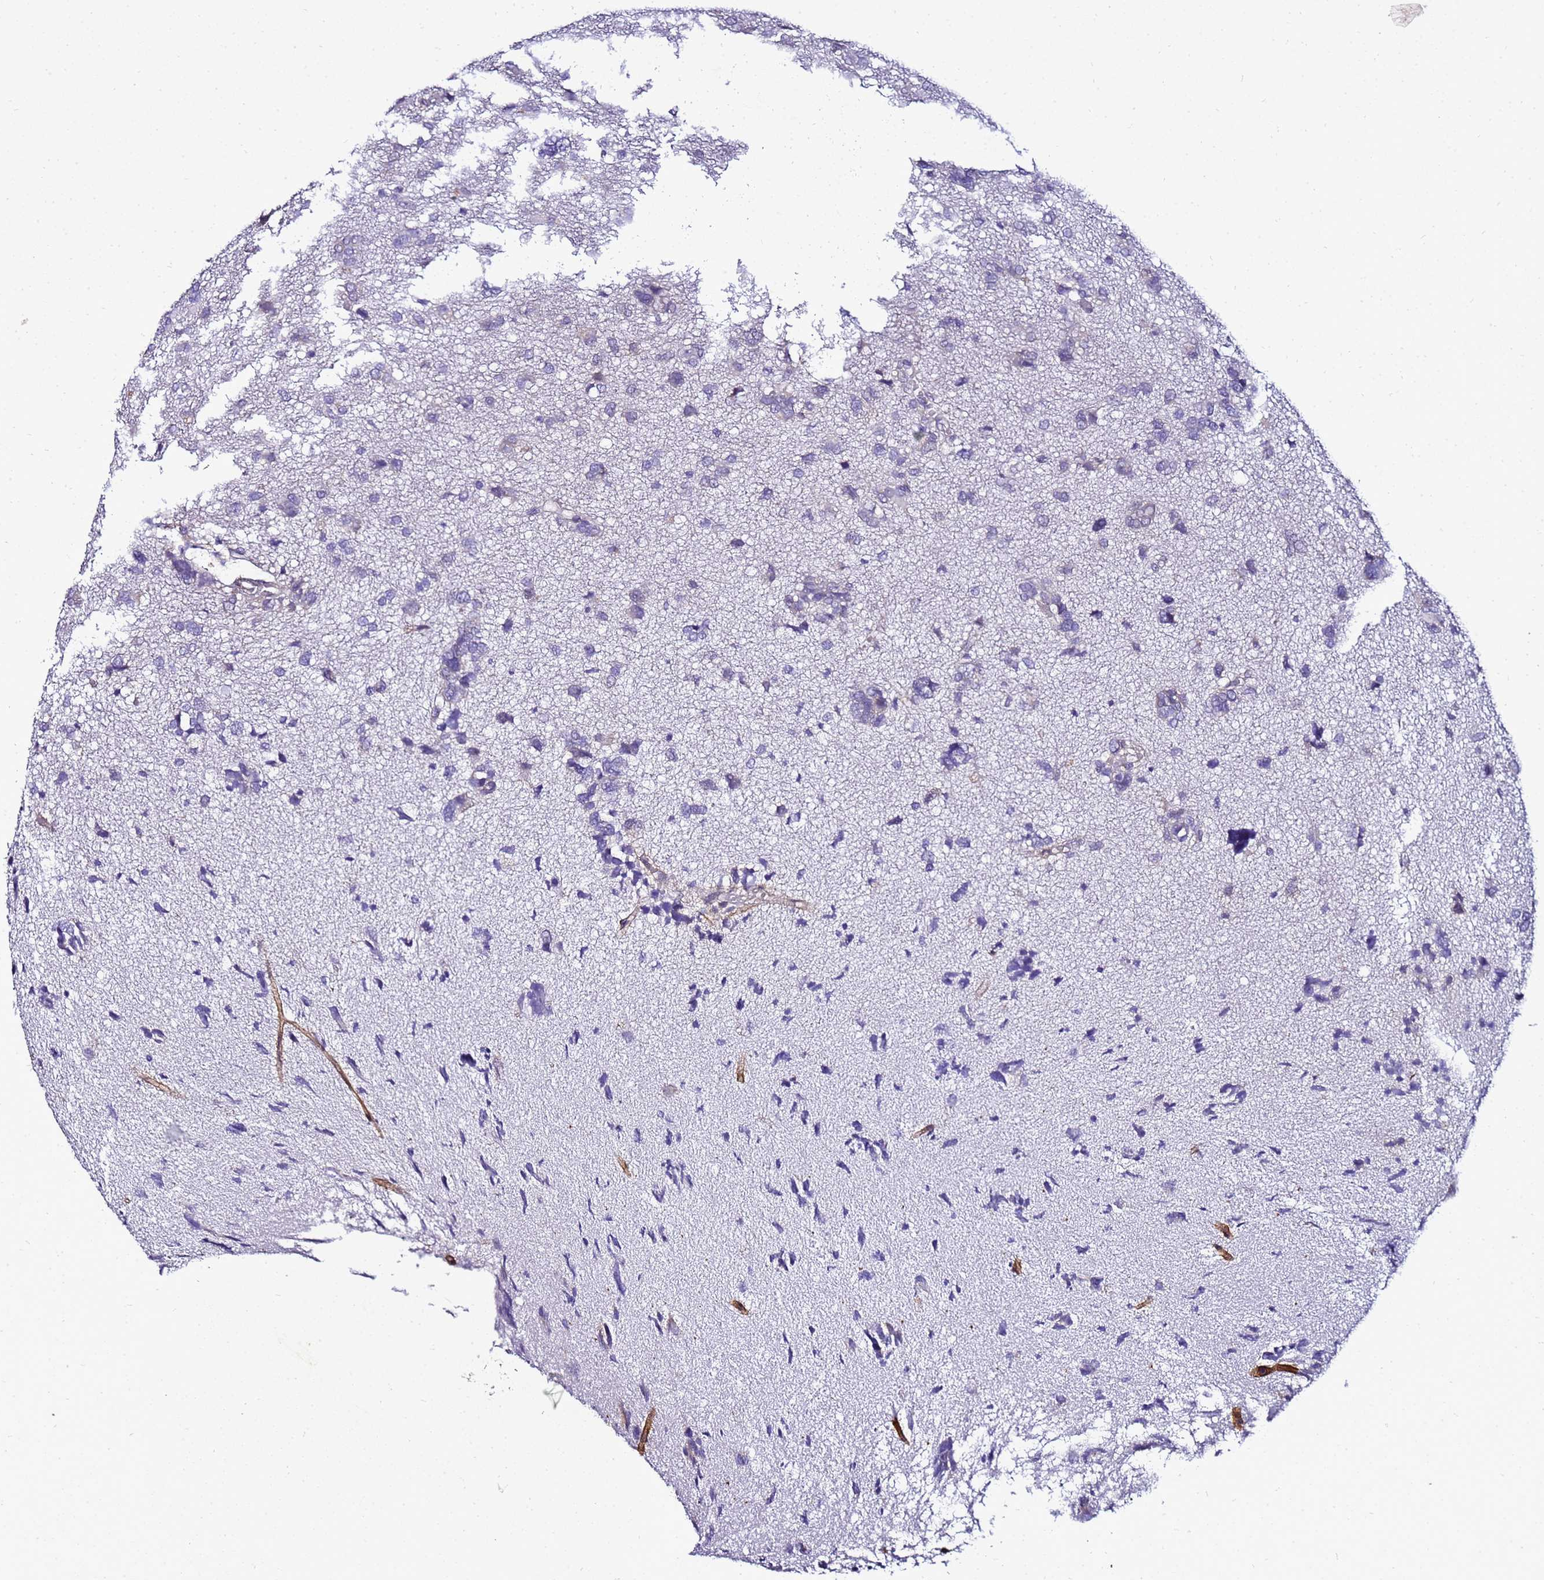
{"staining": {"intensity": "negative", "quantity": "none", "location": "none"}, "tissue": "glioma", "cell_type": "Tumor cells", "image_type": "cancer", "snomed": [{"axis": "morphology", "description": "Glioma, malignant, High grade"}, {"axis": "topography", "description": "Brain"}], "caption": "IHC image of malignant high-grade glioma stained for a protein (brown), which exhibits no positivity in tumor cells. (DAB immunohistochemistry, high magnification).", "gene": "FAM166B", "patient": {"sex": "female", "age": 59}}